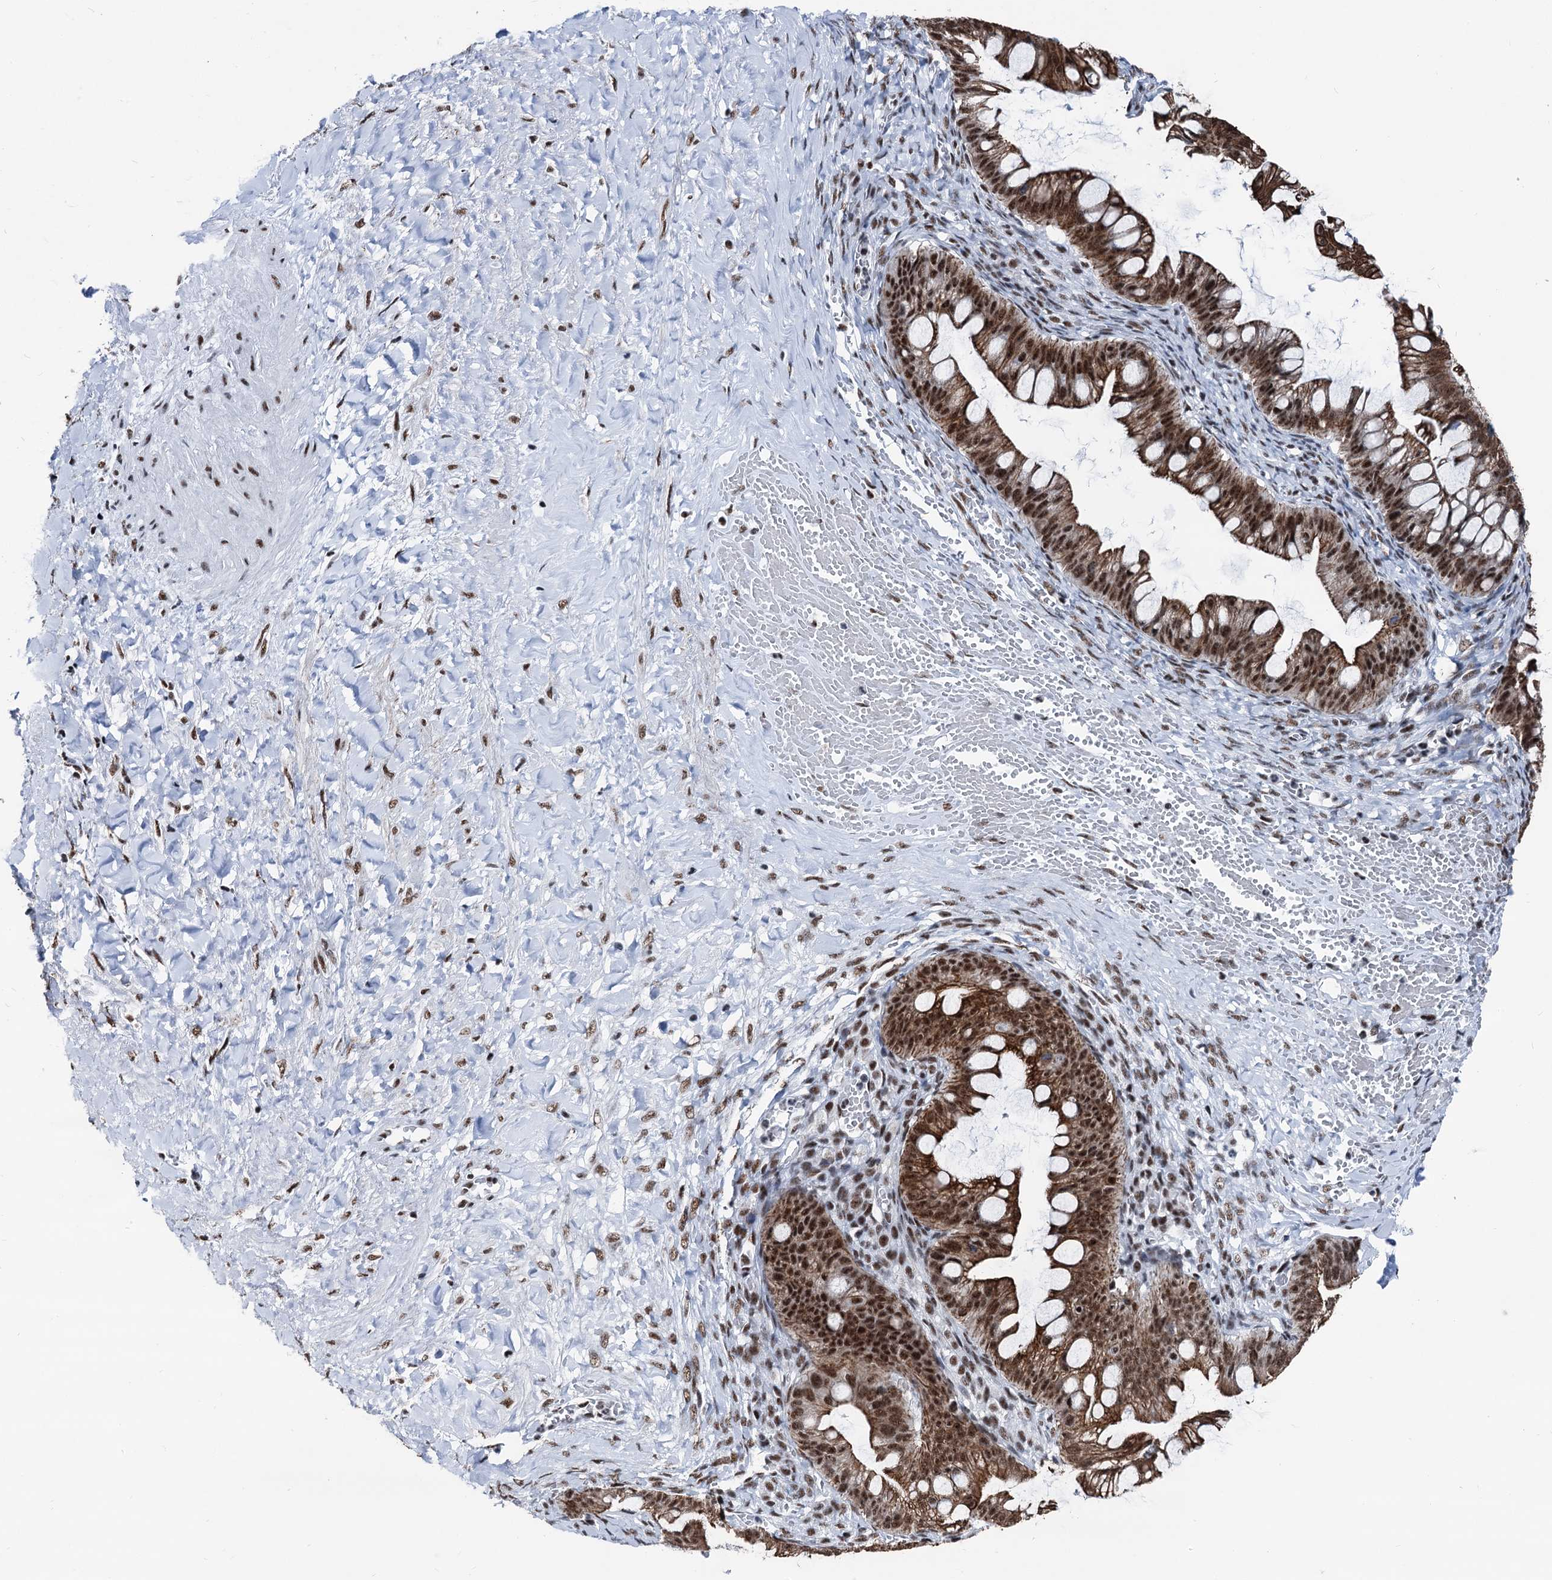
{"staining": {"intensity": "strong", "quantity": ">75%", "location": "cytoplasmic/membranous,nuclear"}, "tissue": "ovarian cancer", "cell_type": "Tumor cells", "image_type": "cancer", "snomed": [{"axis": "morphology", "description": "Cystadenocarcinoma, mucinous, NOS"}, {"axis": "topography", "description": "Ovary"}], "caption": "There is high levels of strong cytoplasmic/membranous and nuclear expression in tumor cells of ovarian cancer (mucinous cystadenocarcinoma), as demonstrated by immunohistochemical staining (brown color).", "gene": "DDX23", "patient": {"sex": "female", "age": 73}}